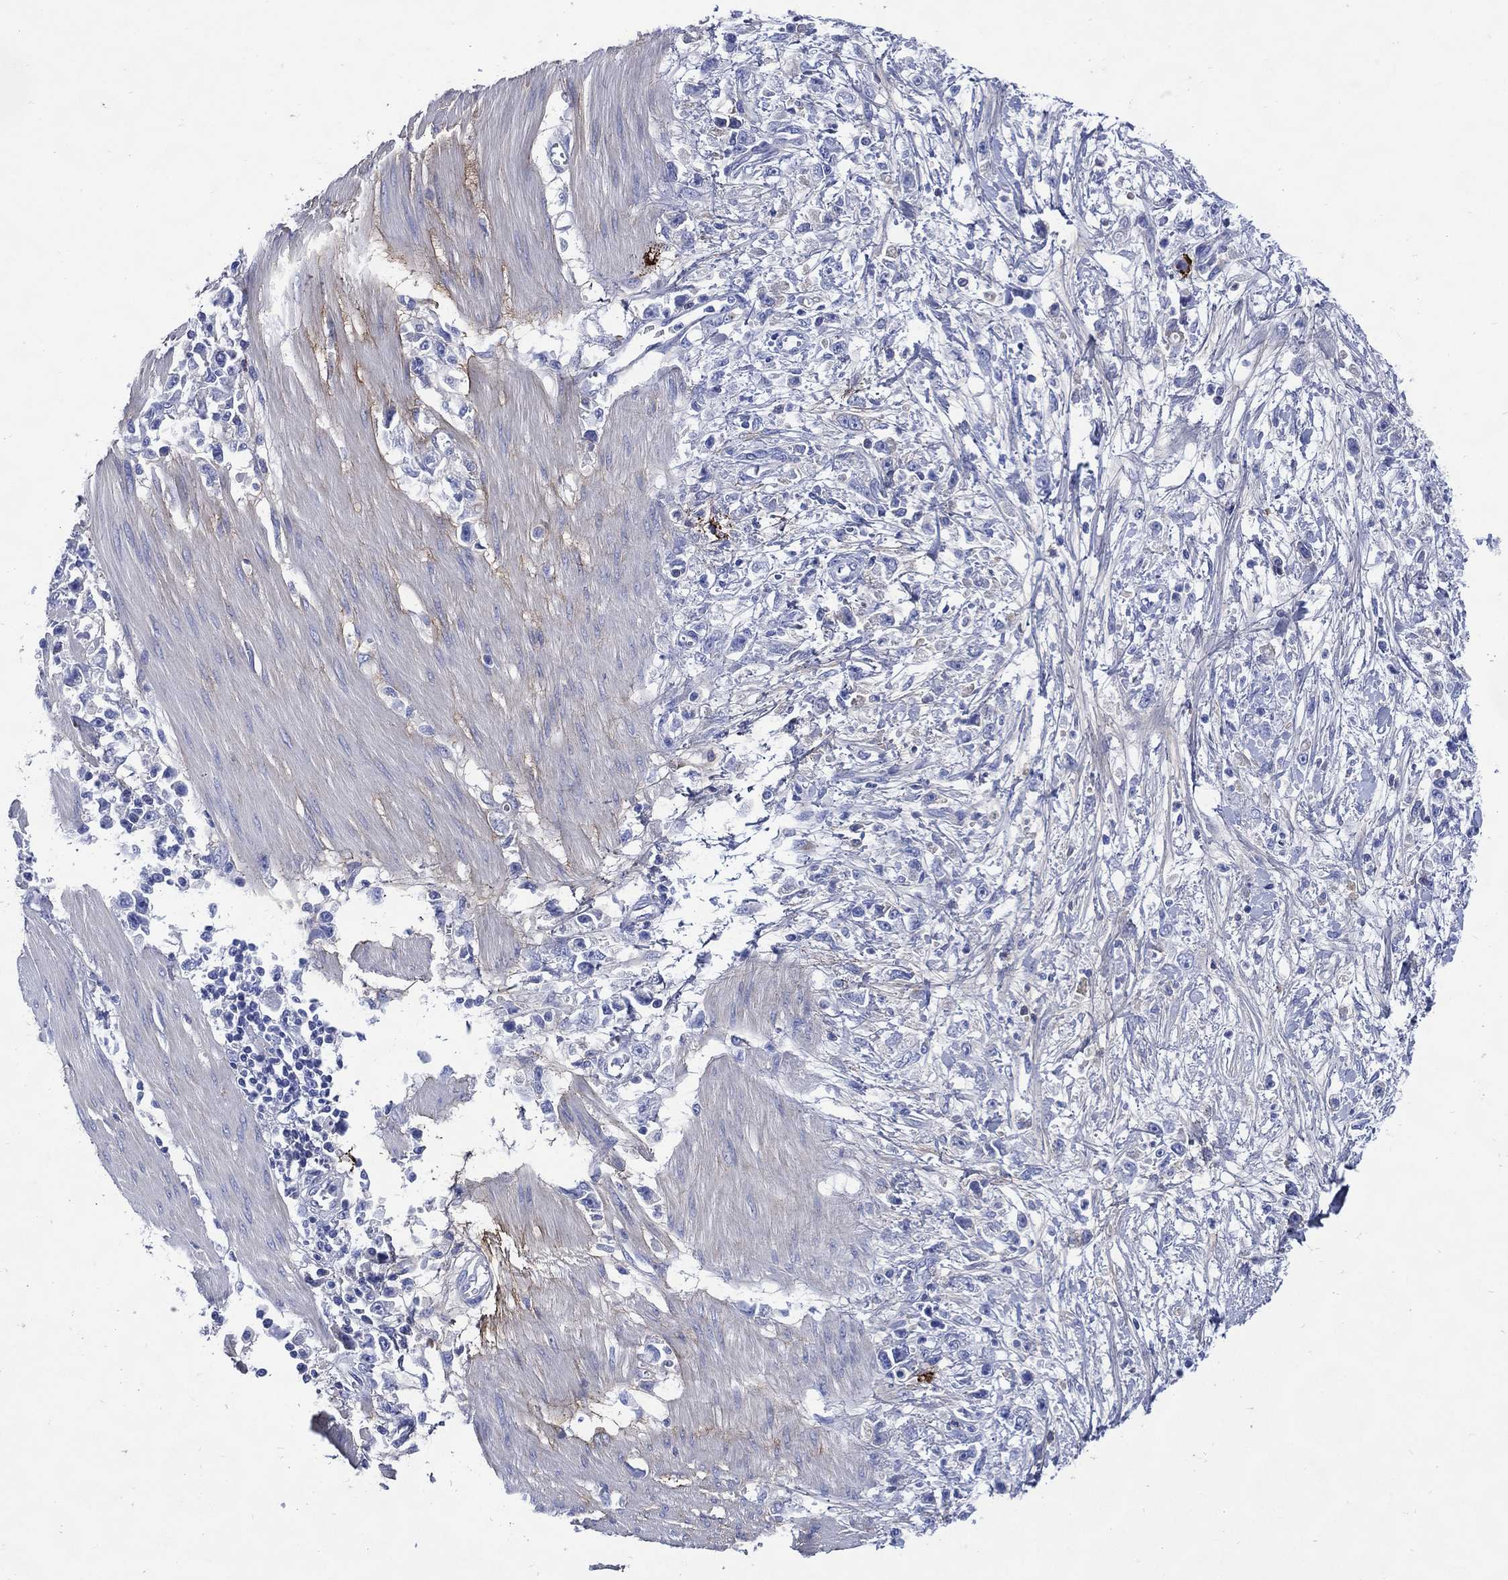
{"staining": {"intensity": "negative", "quantity": "none", "location": "none"}, "tissue": "stomach cancer", "cell_type": "Tumor cells", "image_type": "cancer", "snomed": [{"axis": "morphology", "description": "Adenocarcinoma, NOS"}, {"axis": "topography", "description": "Stomach"}], "caption": "High power microscopy image of an IHC photomicrograph of stomach adenocarcinoma, revealing no significant staining in tumor cells.", "gene": "SHCBP1L", "patient": {"sex": "female", "age": 59}}